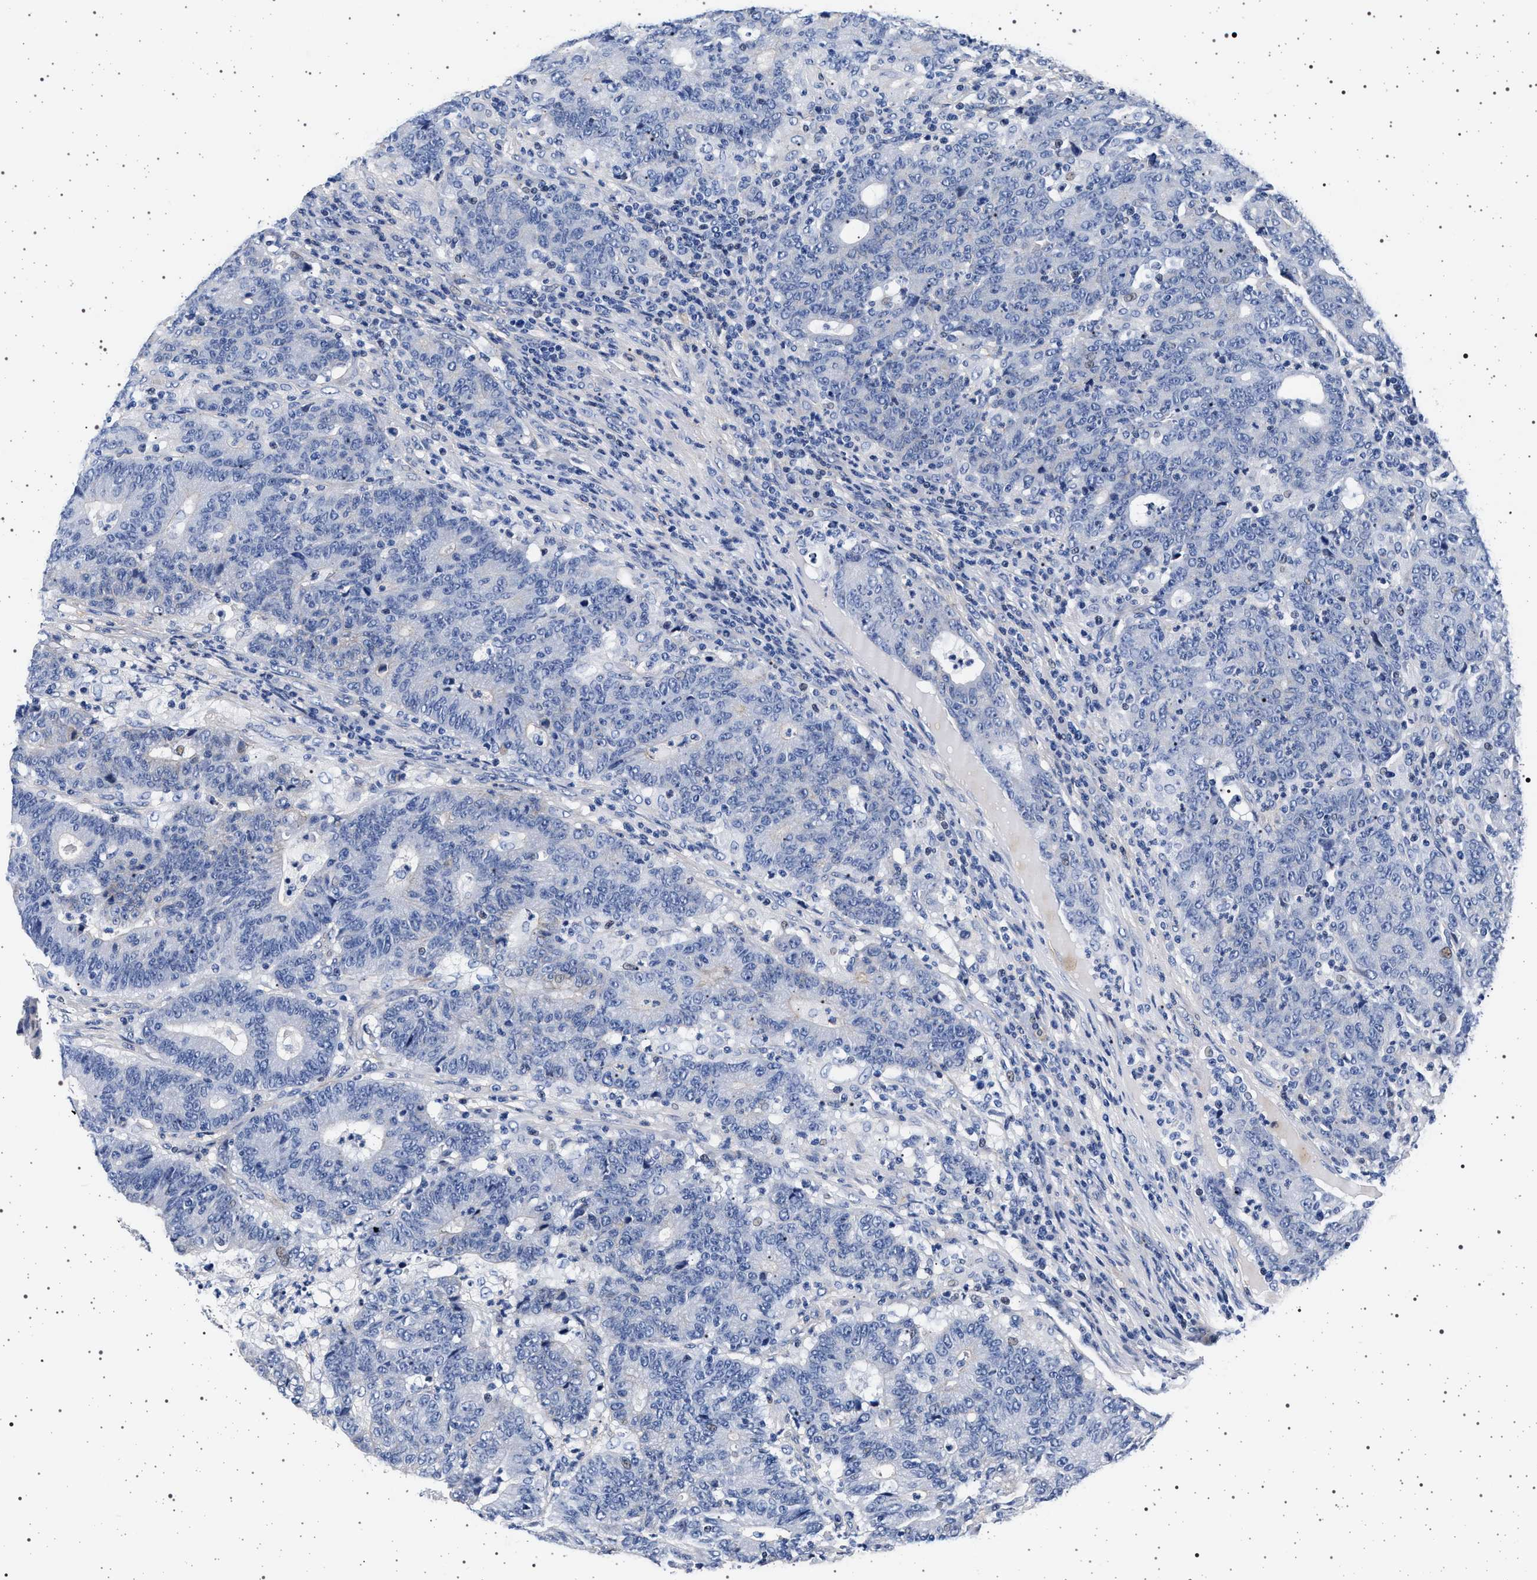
{"staining": {"intensity": "negative", "quantity": "none", "location": "none"}, "tissue": "colorectal cancer", "cell_type": "Tumor cells", "image_type": "cancer", "snomed": [{"axis": "morphology", "description": "Normal tissue, NOS"}, {"axis": "morphology", "description": "Adenocarcinoma, NOS"}, {"axis": "topography", "description": "Colon"}], "caption": "Histopathology image shows no protein expression in tumor cells of colorectal cancer tissue.", "gene": "SLC9A1", "patient": {"sex": "female", "age": 75}}